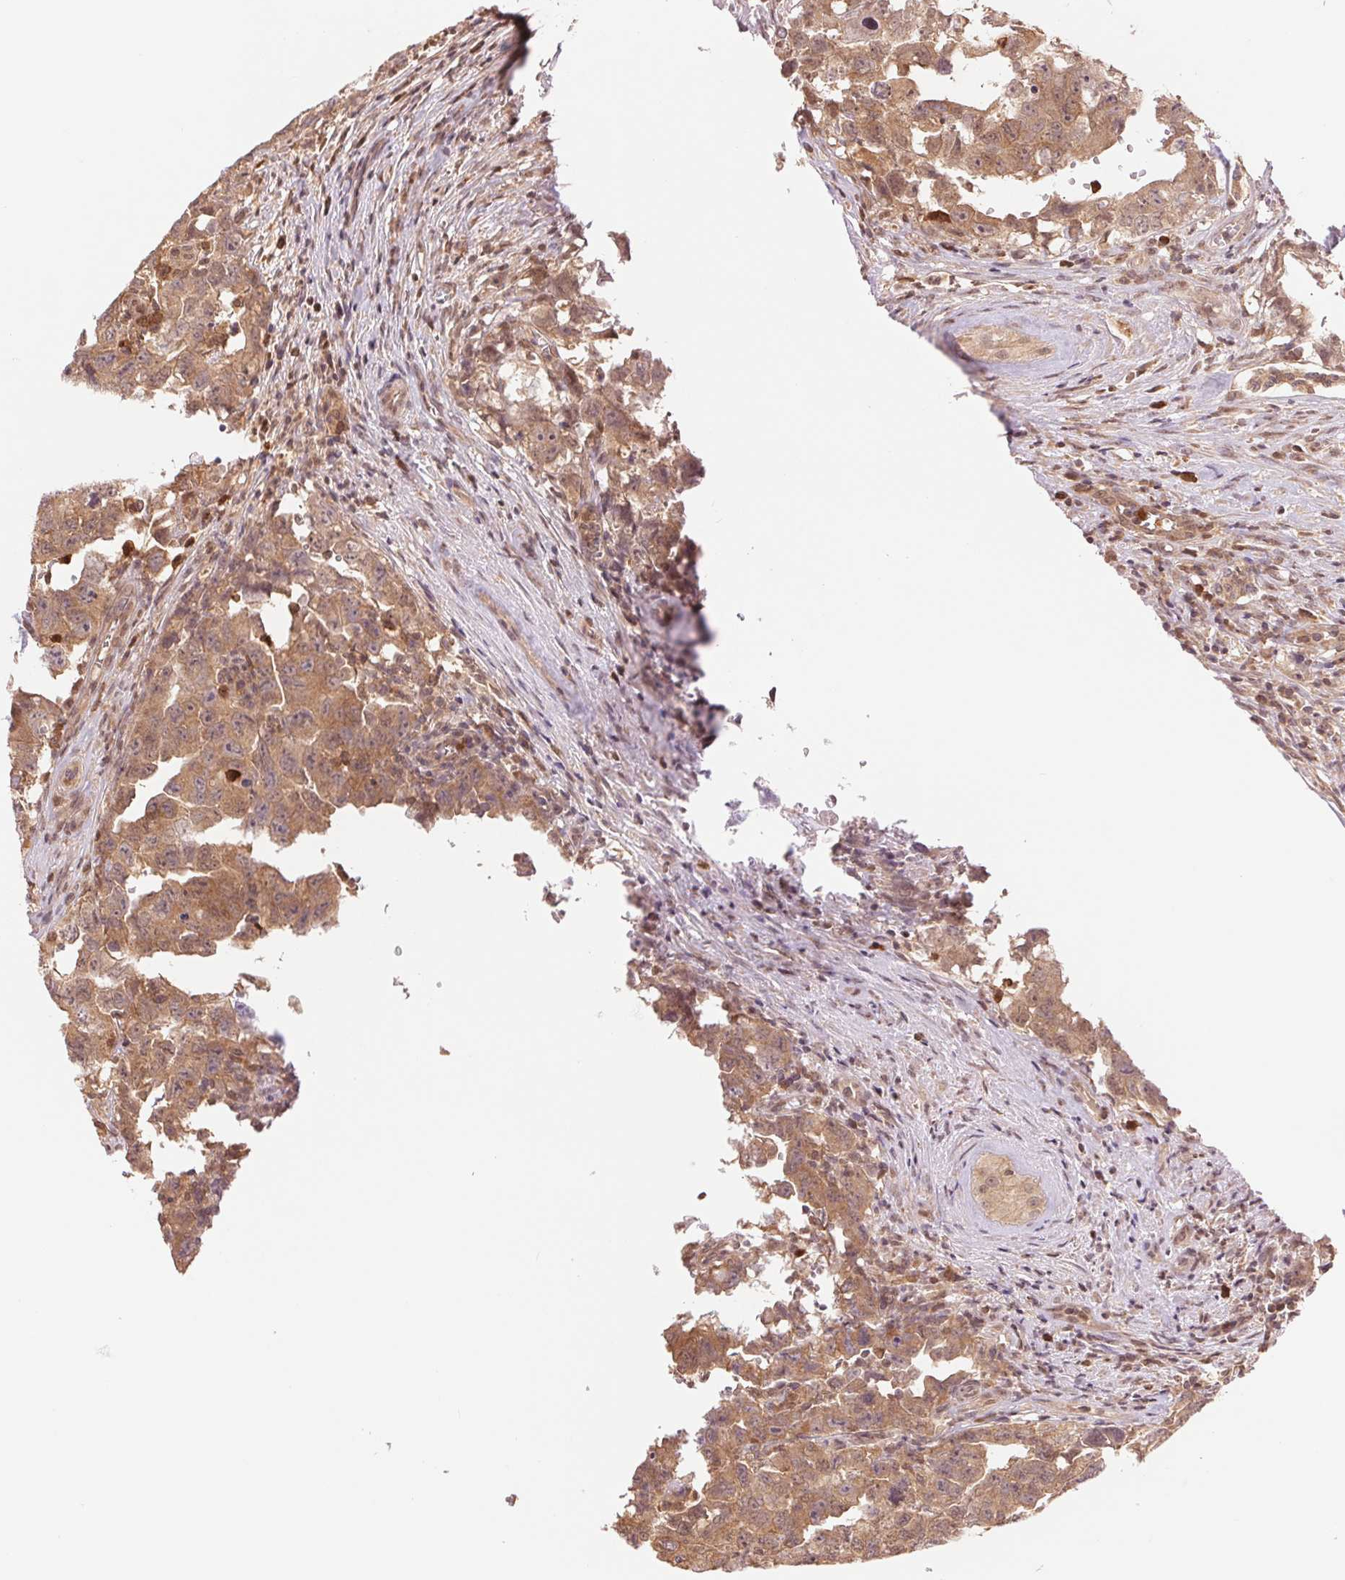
{"staining": {"intensity": "moderate", "quantity": ">75%", "location": "cytoplasmic/membranous"}, "tissue": "testis cancer", "cell_type": "Tumor cells", "image_type": "cancer", "snomed": [{"axis": "morphology", "description": "Carcinoma, Embryonal, NOS"}, {"axis": "topography", "description": "Testis"}], "caption": "A photomicrograph of human testis cancer stained for a protein exhibits moderate cytoplasmic/membranous brown staining in tumor cells.", "gene": "CDC123", "patient": {"sex": "male", "age": 22}}